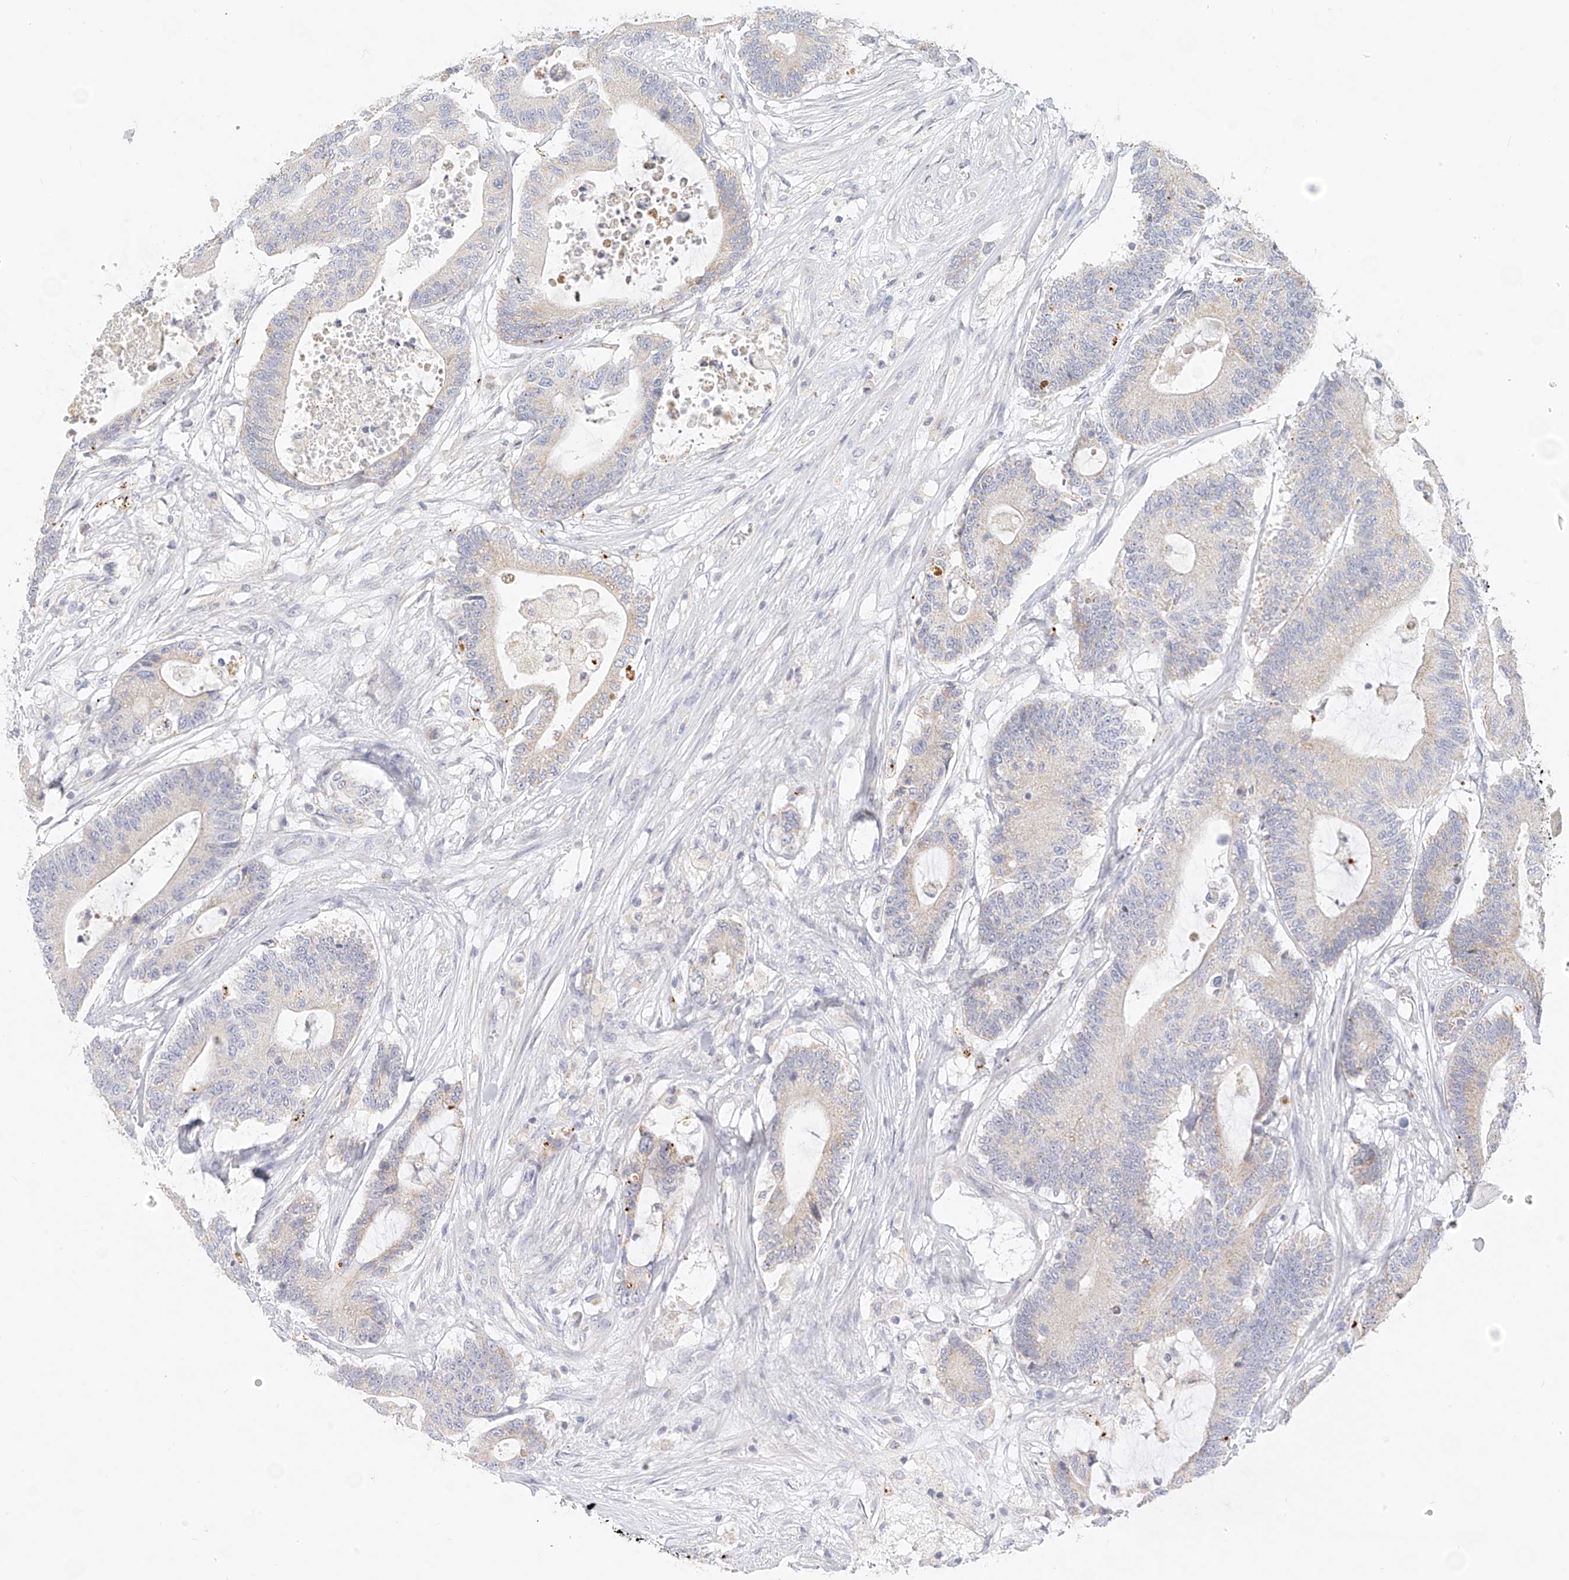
{"staining": {"intensity": "weak", "quantity": "<25%", "location": "cytoplasmic/membranous"}, "tissue": "colorectal cancer", "cell_type": "Tumor cells", "image_type": "cancer", "snomed": [{"axis": "morphology", "description": "Adenocarcinoma, NOS"}, {"axis": "topography", "description": "Colon"}], "caption": "This is a histopathology image of immunohistochemistry staining of colorectal cancer, which shows no staining in tumor cells.", "gene": "ZNF404", "patient": {"sex": "female", "age": 84}}